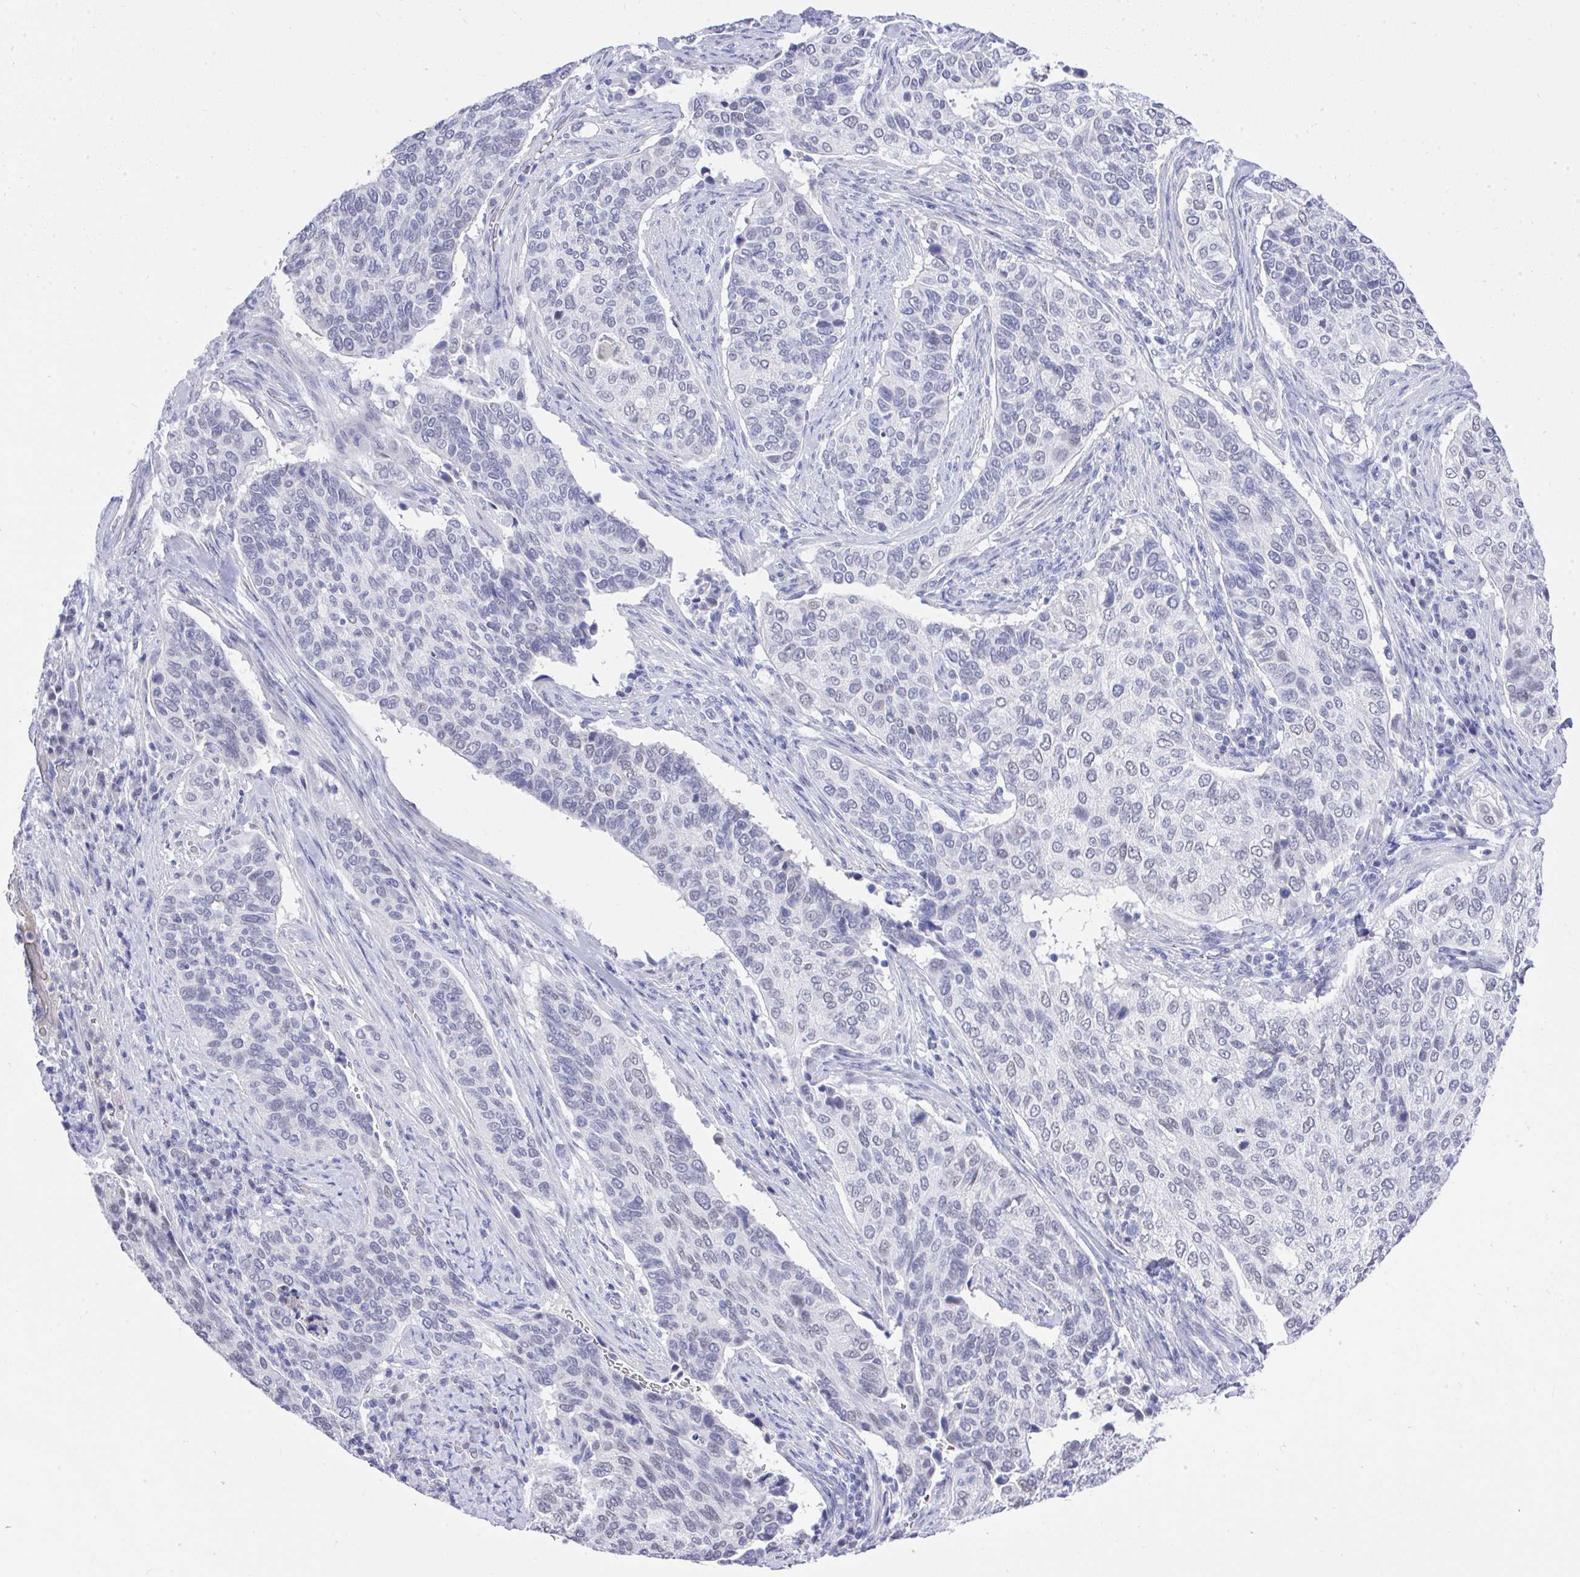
{"staining": {"intensity": "negative", "quantity": "none", "location": "none"}, "tissue": "cervical cancer", "cell_type": "Tumor cells", "image_type": "cancer", "snomed": [{"axis": "morphology", "description": "Squamous cell carcinoma, NOS"}, {"axis": "topography", "description": "Cervix"}], "caption": "The histopathology image displays no staining of tumor cells in squamous cell carcinoma (cervical).", "gene": "MS4A12", "patient": {"sex": "female", "age": 38}}